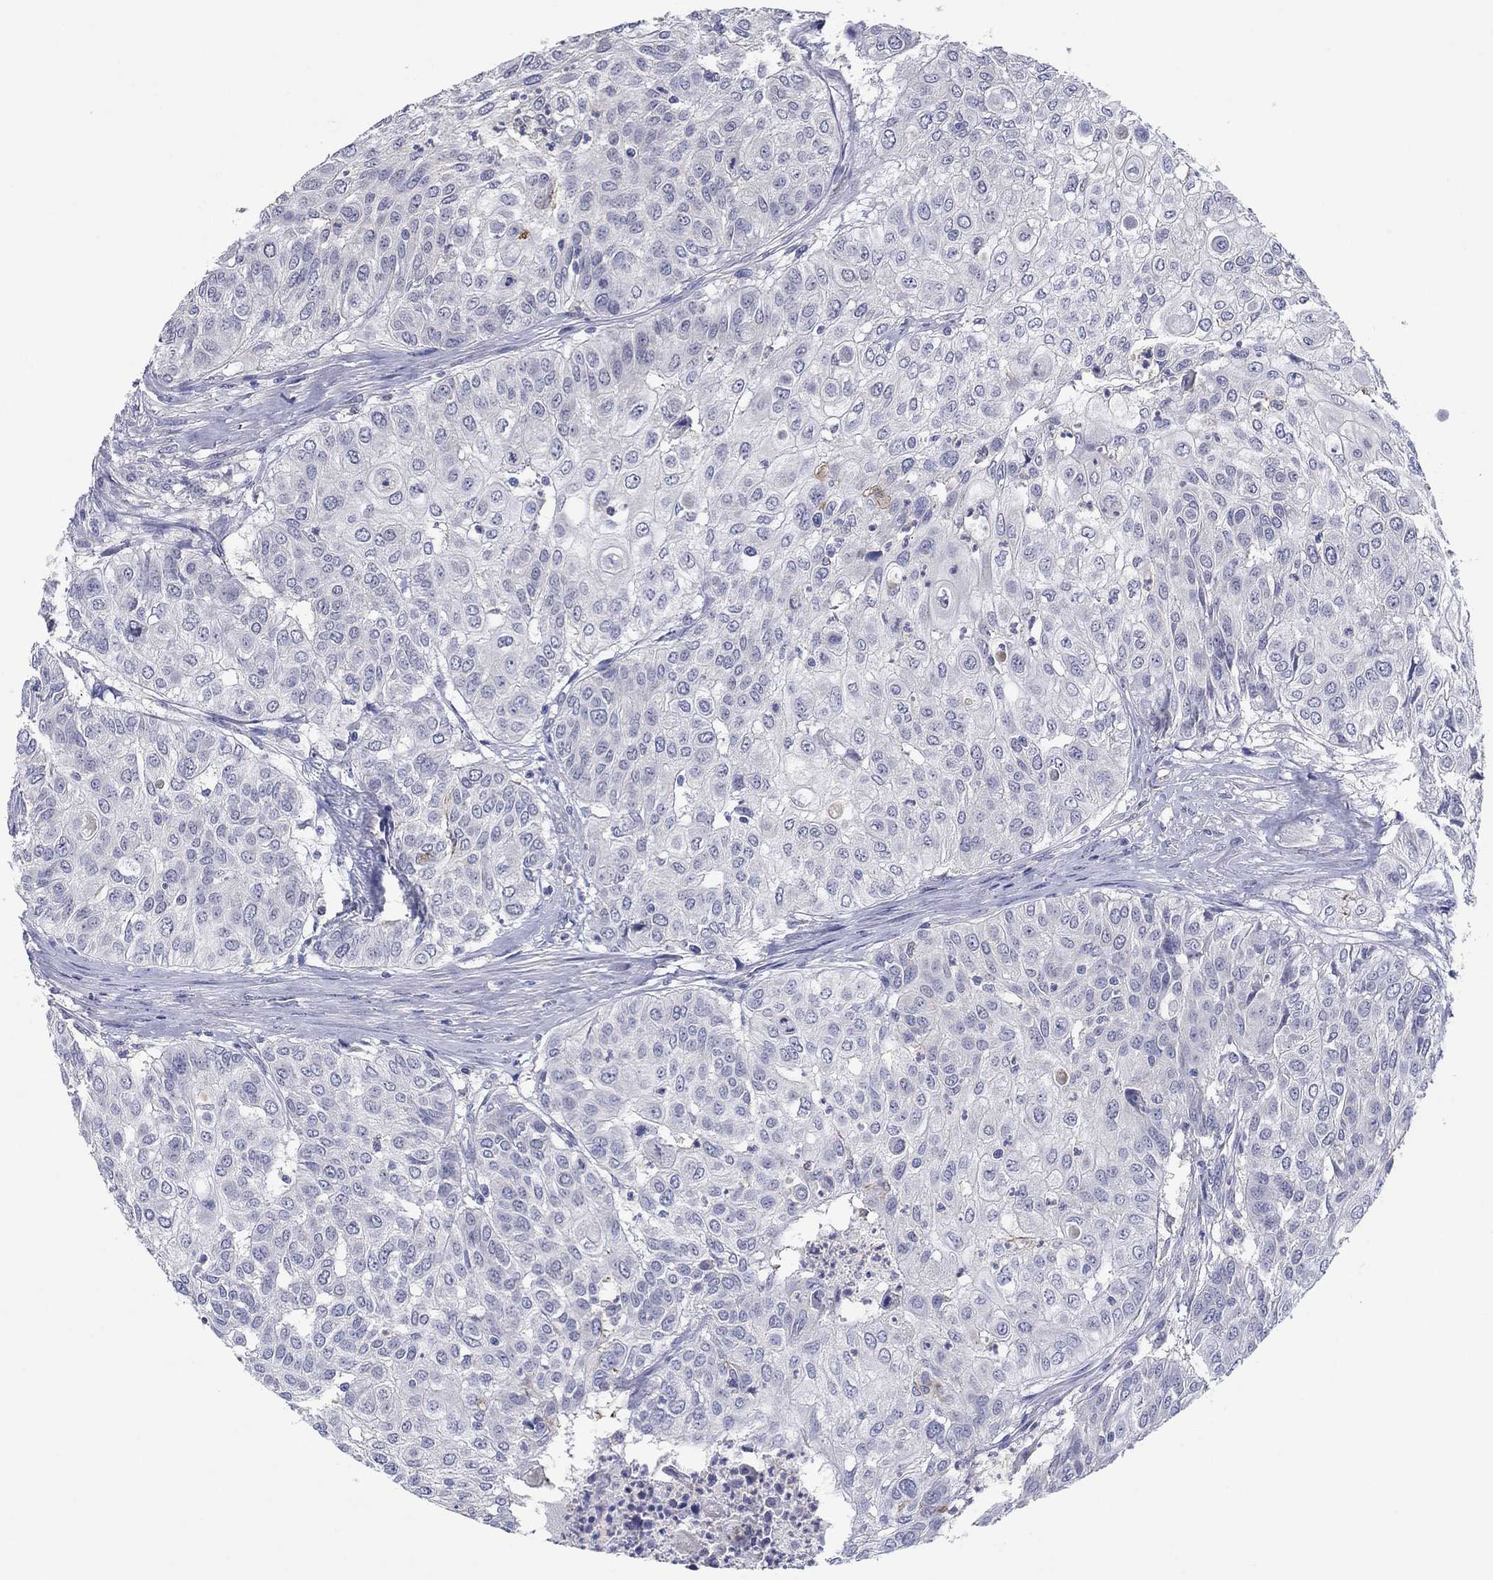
{"staining": {"intensity": "negative", "quantity": "none", "location": "none"}, "tissue": "urothelial cancer", "cell_type": "Tumor cells", "image_type": "cancer", "snomed": [{"axis": "morphology", "description": "Urothelial carcinoma, High grade"}, {"axis": "topography", "description": "Urinary bladder"}], "caption": "IHC micrograph of neoplastic tissue: high-grade urothelial carcinoma stained with DAB (3,3'-diaminobenzidine) exhibits no significant protein staining in tumor cells.", "gene": "HDC", "patient": {"sex": "female", "age": 79}}